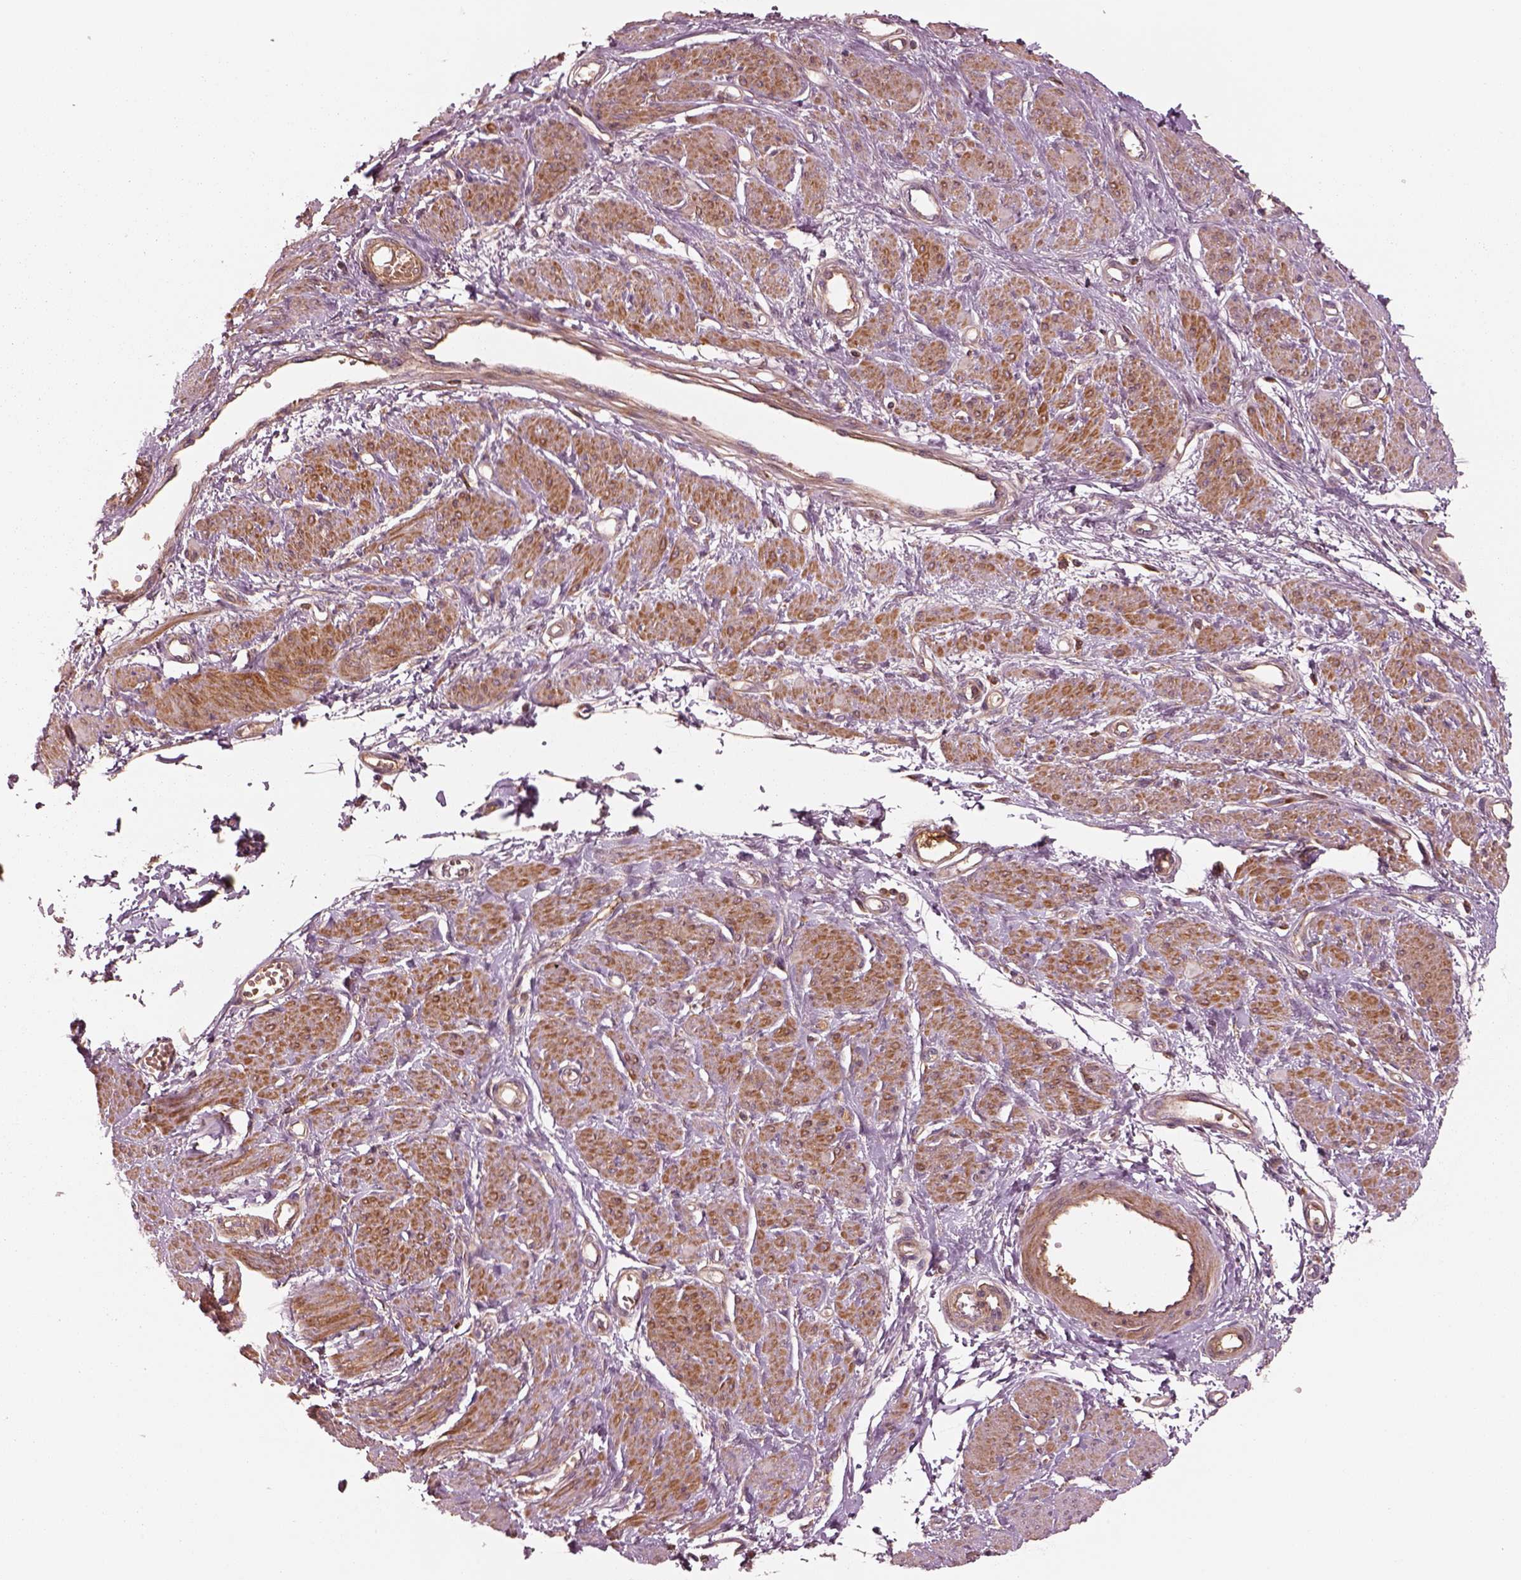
{"staining": {"intensity": "moderate", "quantity": ">75%", "location": "cytoplasmic/membranous"}, "tissue": "smooth muscle", "cell_type": "Smooth muscle cells", "image_type": "normal", "snomed": [{"axis": "morphology", "description": "Normal tissue, NOS"}, {"axis": "topography", "description": "Smooth muscle"}, {"axis": "topography", "description": "Uterus"}], "caption": "Moderate cytoplasmic/membranous protein staining is appreciated in approximately >75% of smooth muscle cells in smooth muscle. (Brightfield microscopy of DAB IHC at high magnification).", "gene": "ASCC2", "patient": {"sex": "female", "age": 39}}